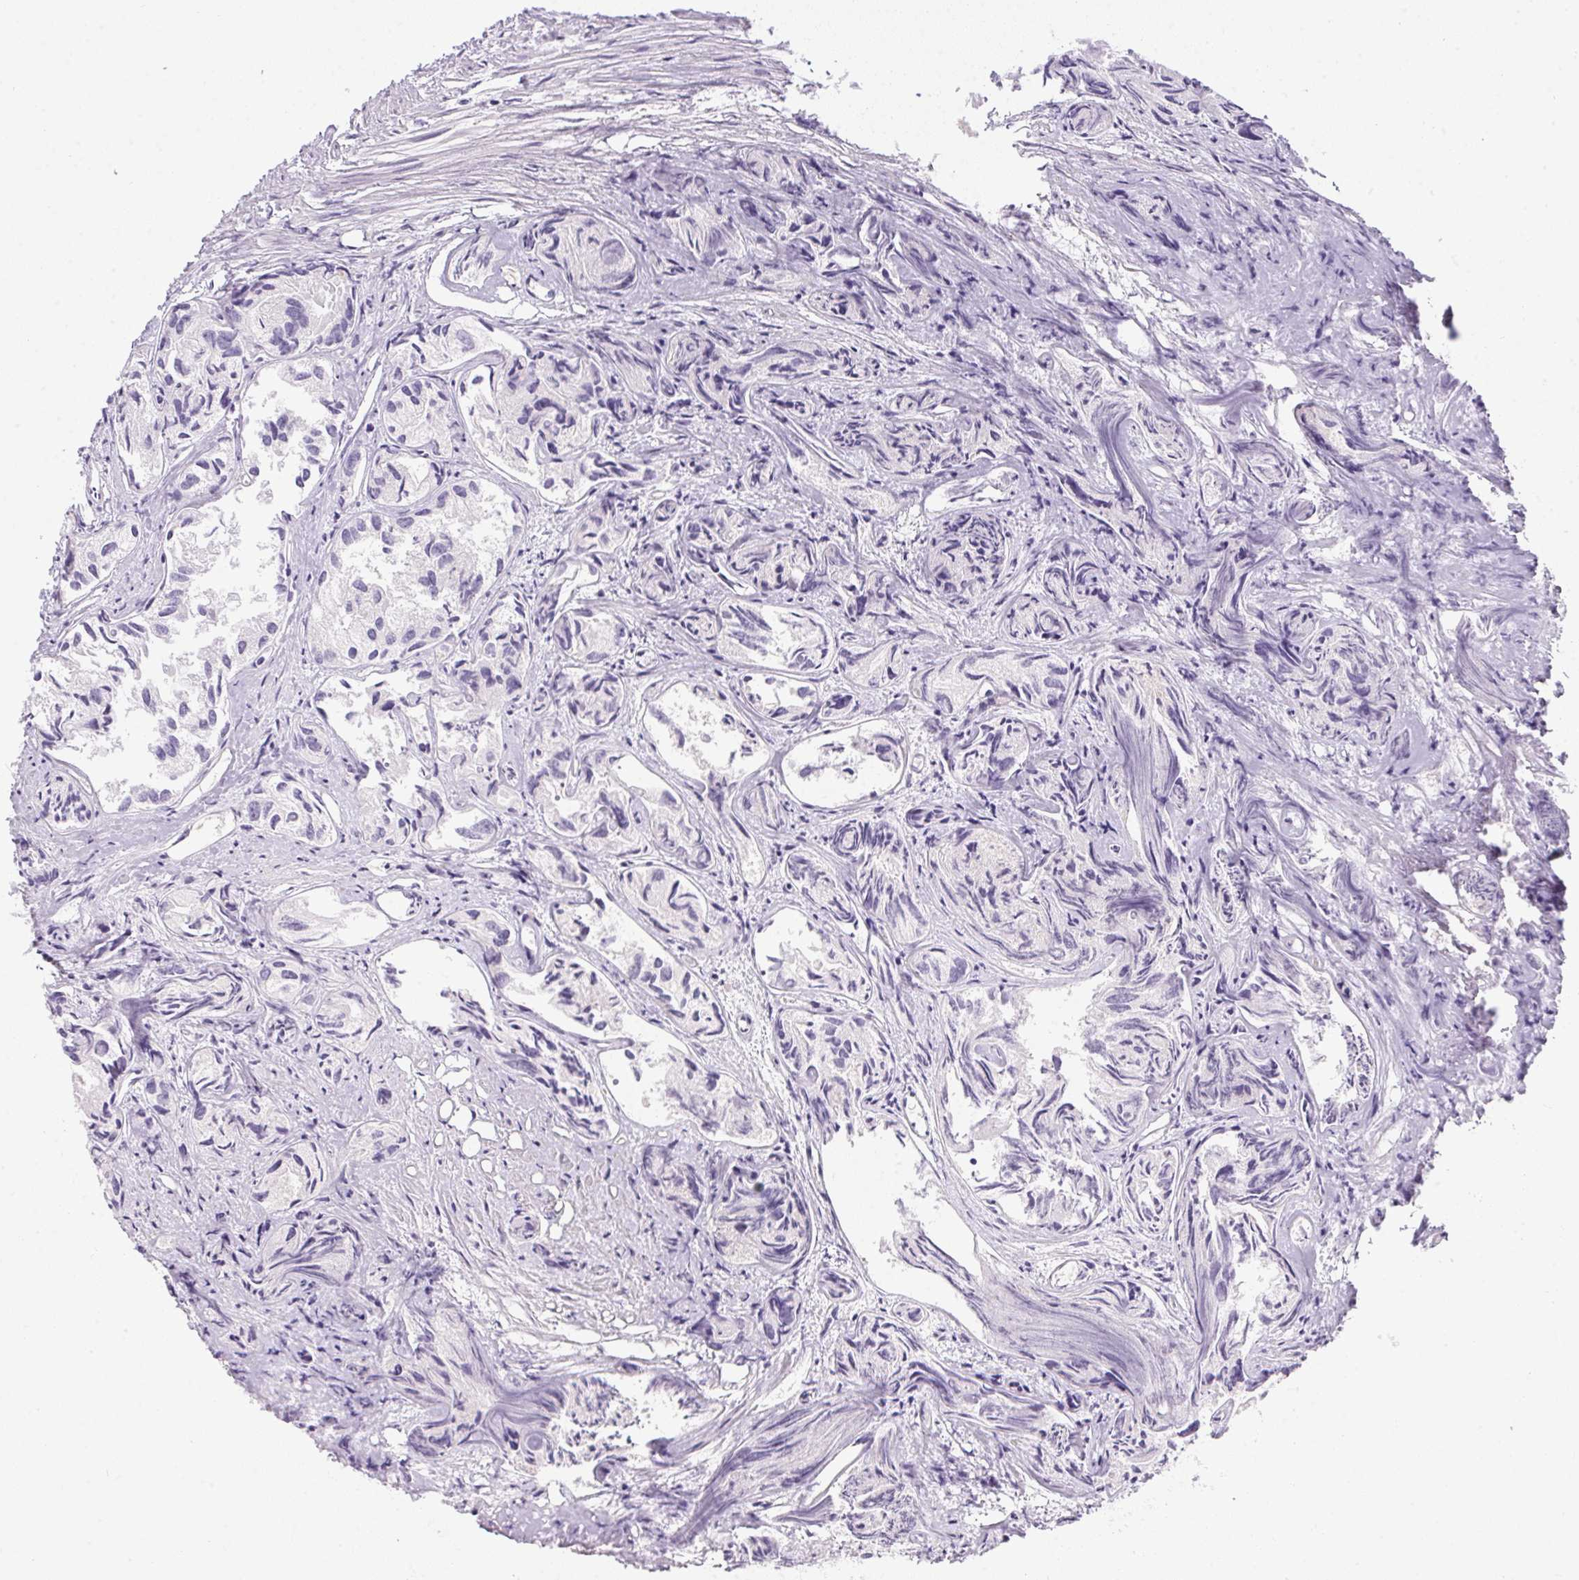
{"staining": {"intensity": "negative", "quantity": "none", "location": "none"}, "tissue": "prostate cancer", "cell_type": "Tumor cells", "image_type": "cancer", "snomed": [{"axis": "morphology", "description": "Adenocarcinoma, High grade"}, {"axis": "topography", "description": "Prostate"}], "caption": "This is a photomicrograph of immunohistochemistry (IHC) staining of prostate cancer, which shows no expression in tumor cells.", "gene": "DNAJC5G", "patient": {"sex": "male", "age": 84}}